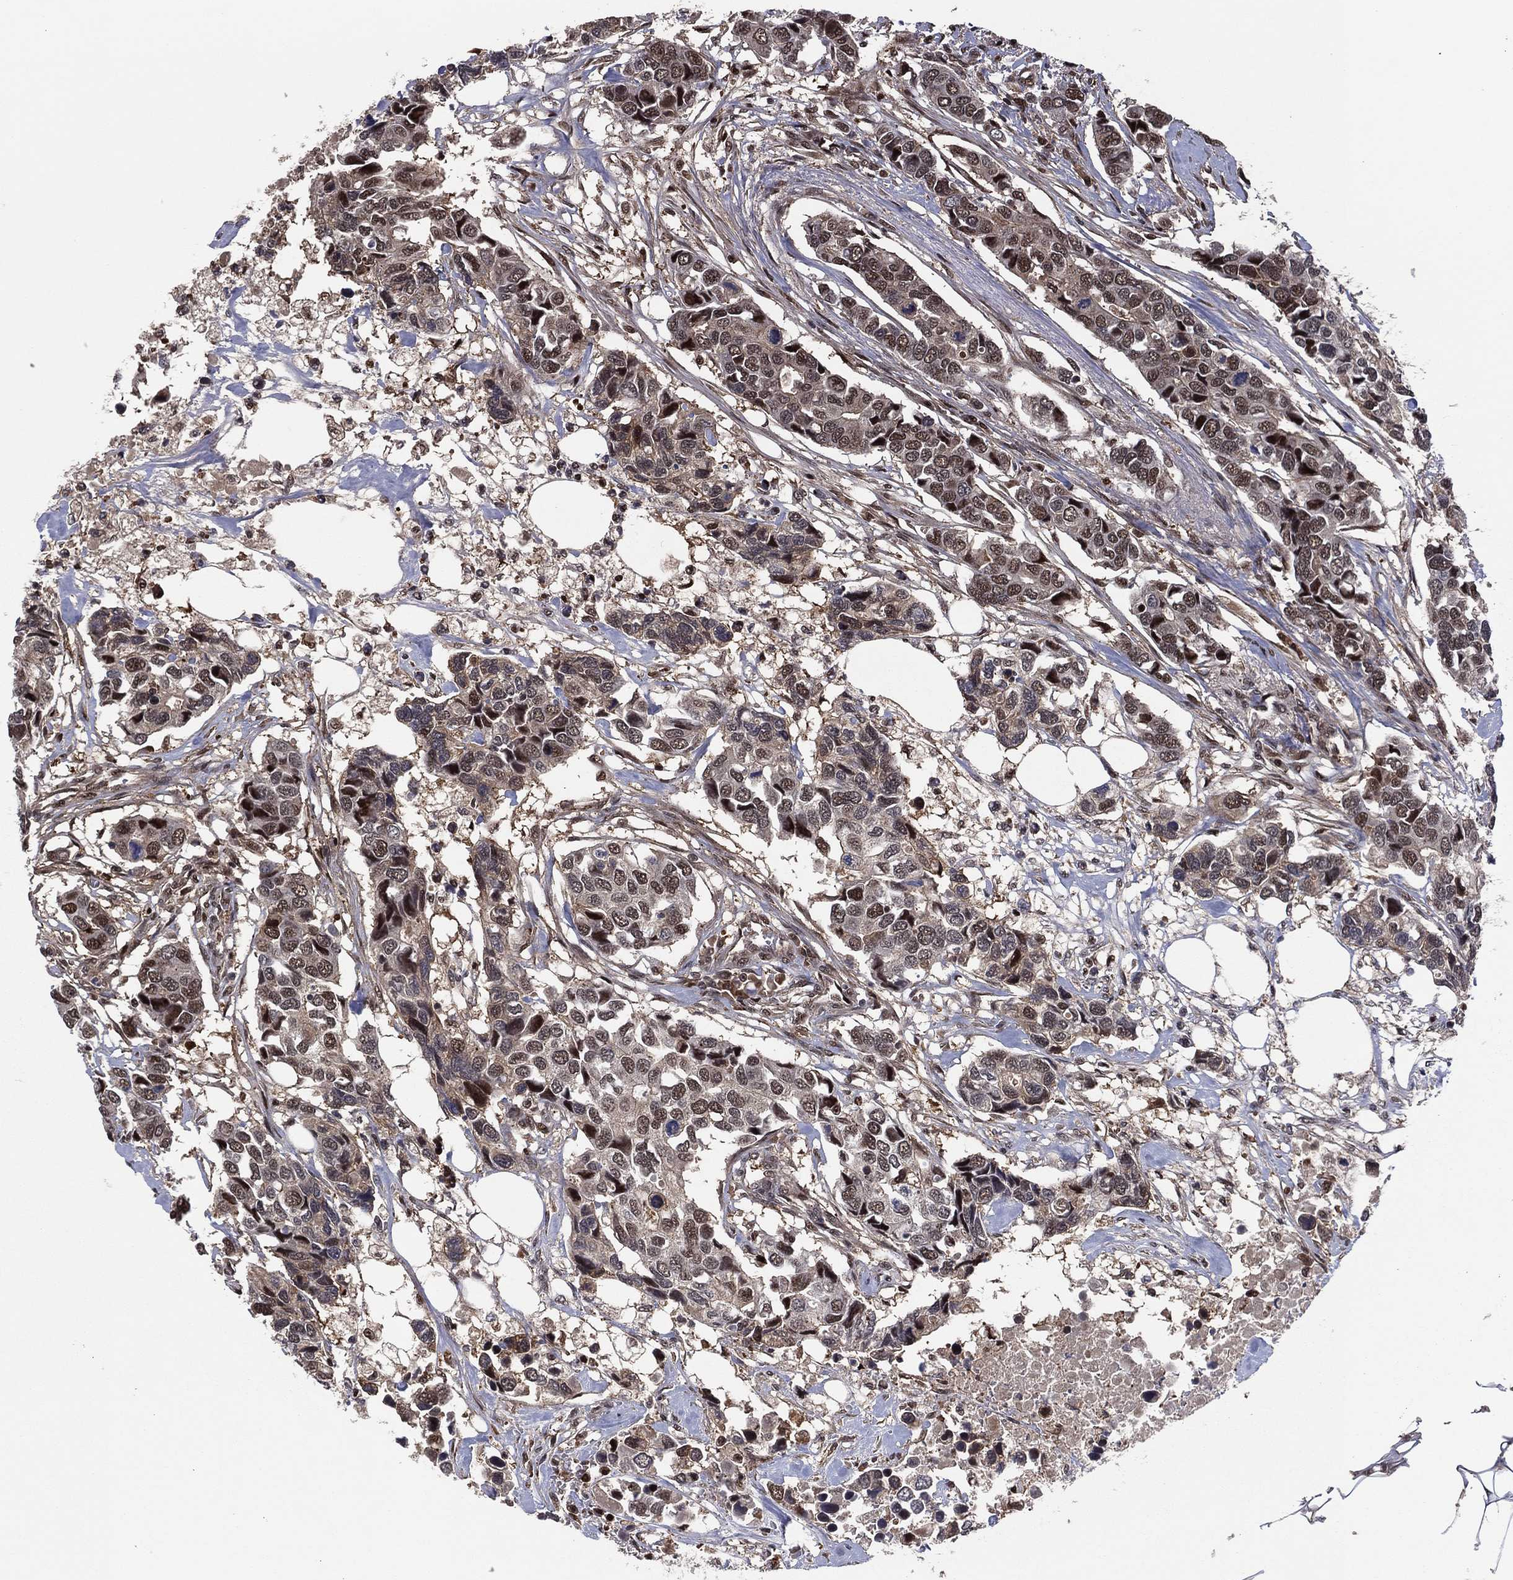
{"staining": {"intensity": "moderate", "quantity": "25%-75%", "location": "nuclear"}, "tissue": "breast cancer", "cell_type": "Tumor cells", "image_type": "cancer", "snomed": [{"axis": "morphology", "description": "Duct carcinoma"}, {"axis": "topography", "description": "Breast"}], "caption": "Protein staining by immunohistochemistry displays moderate nuclear positivity in approximately 25%-75% of tumor cells in breast cancer (infiltrating ductal carcinoma).", "gene": "ICOSLG", "patient": {"sex": "female", "age": 83}}